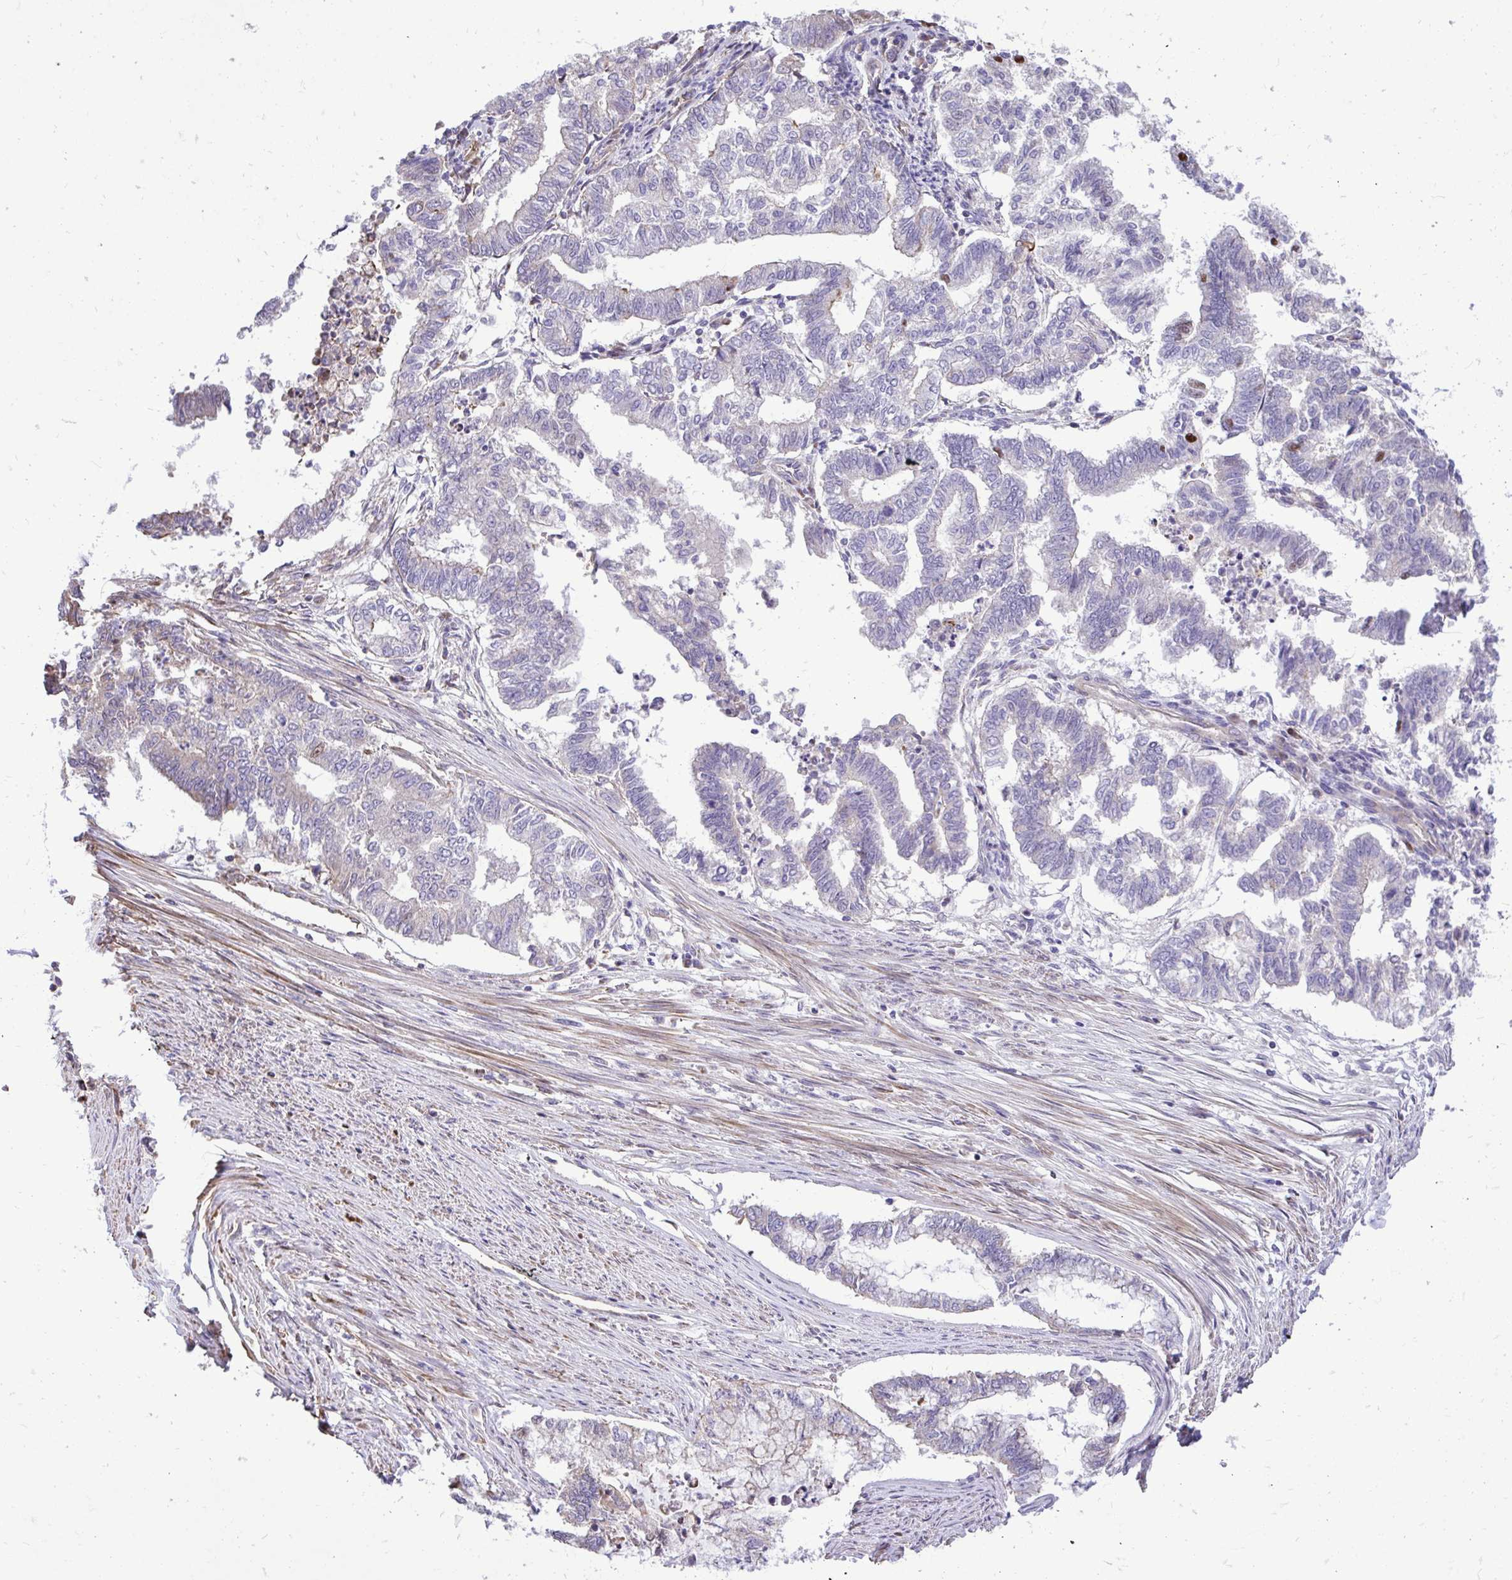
{"staining": {"intensity": "negative", "quantity": "none", "location": "none"}, "tissue": "endometrial cancer", "cell_type": "Tumor cells", "image_type": "cancer", "snomed": [{"axis": "morphology", "description": "Adenocarcinoma, NOS"}, {"axis": "topography", "description": "Endometrium"}], "caption": "Immunohistochemistry (IHC) histopathology image of neoplastic tissue: endometrial cancer stained with DAB (3,3'-diaminobenzidine) displays no significant protein staining in tumor cells.", "gene": "ATP13A2", "patient": {"sex": "female", "age": 79}}